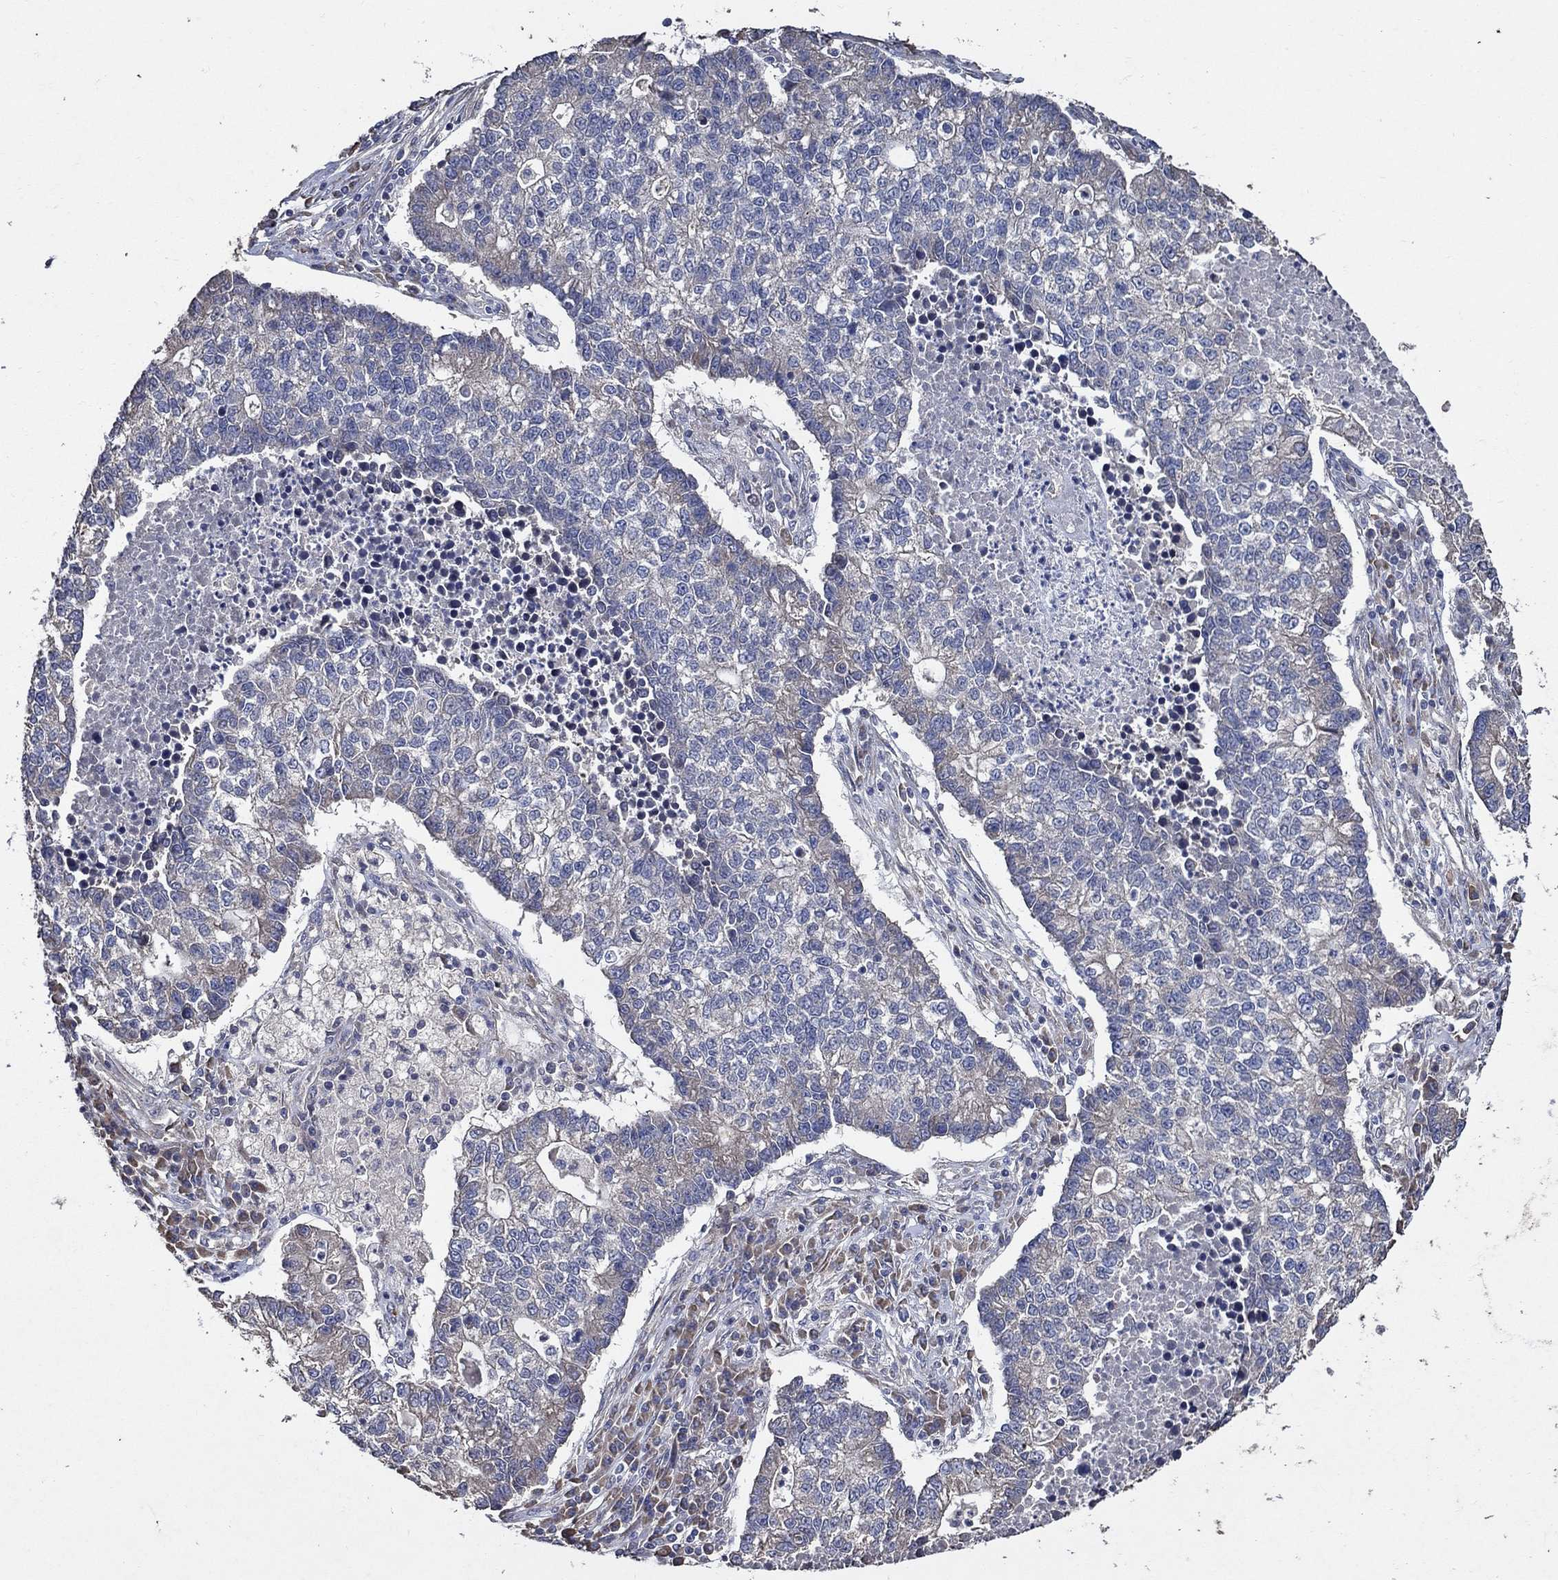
{"staining": {"intensity": "weak", "quantity": "<25%", "location": "cytoplasmic/membranous"}, "tissue": "lung cancer", "cell_type": "Tumor cells", "image_type": "cancer", "snomed": [{"axis": "morphology", "description": "Adenocarcinoma, NOS"}, {"axis": "topography", "description": "Lung"}], "caption": "Immunohistochemistry (IHC) micrograph of lung cancer (adenocarcinoma) stained for a protein (brown), which demonstrates no expression in tumor cells.", "gene": "HAP1", "patient": {"sex": "male", "age": 57}}